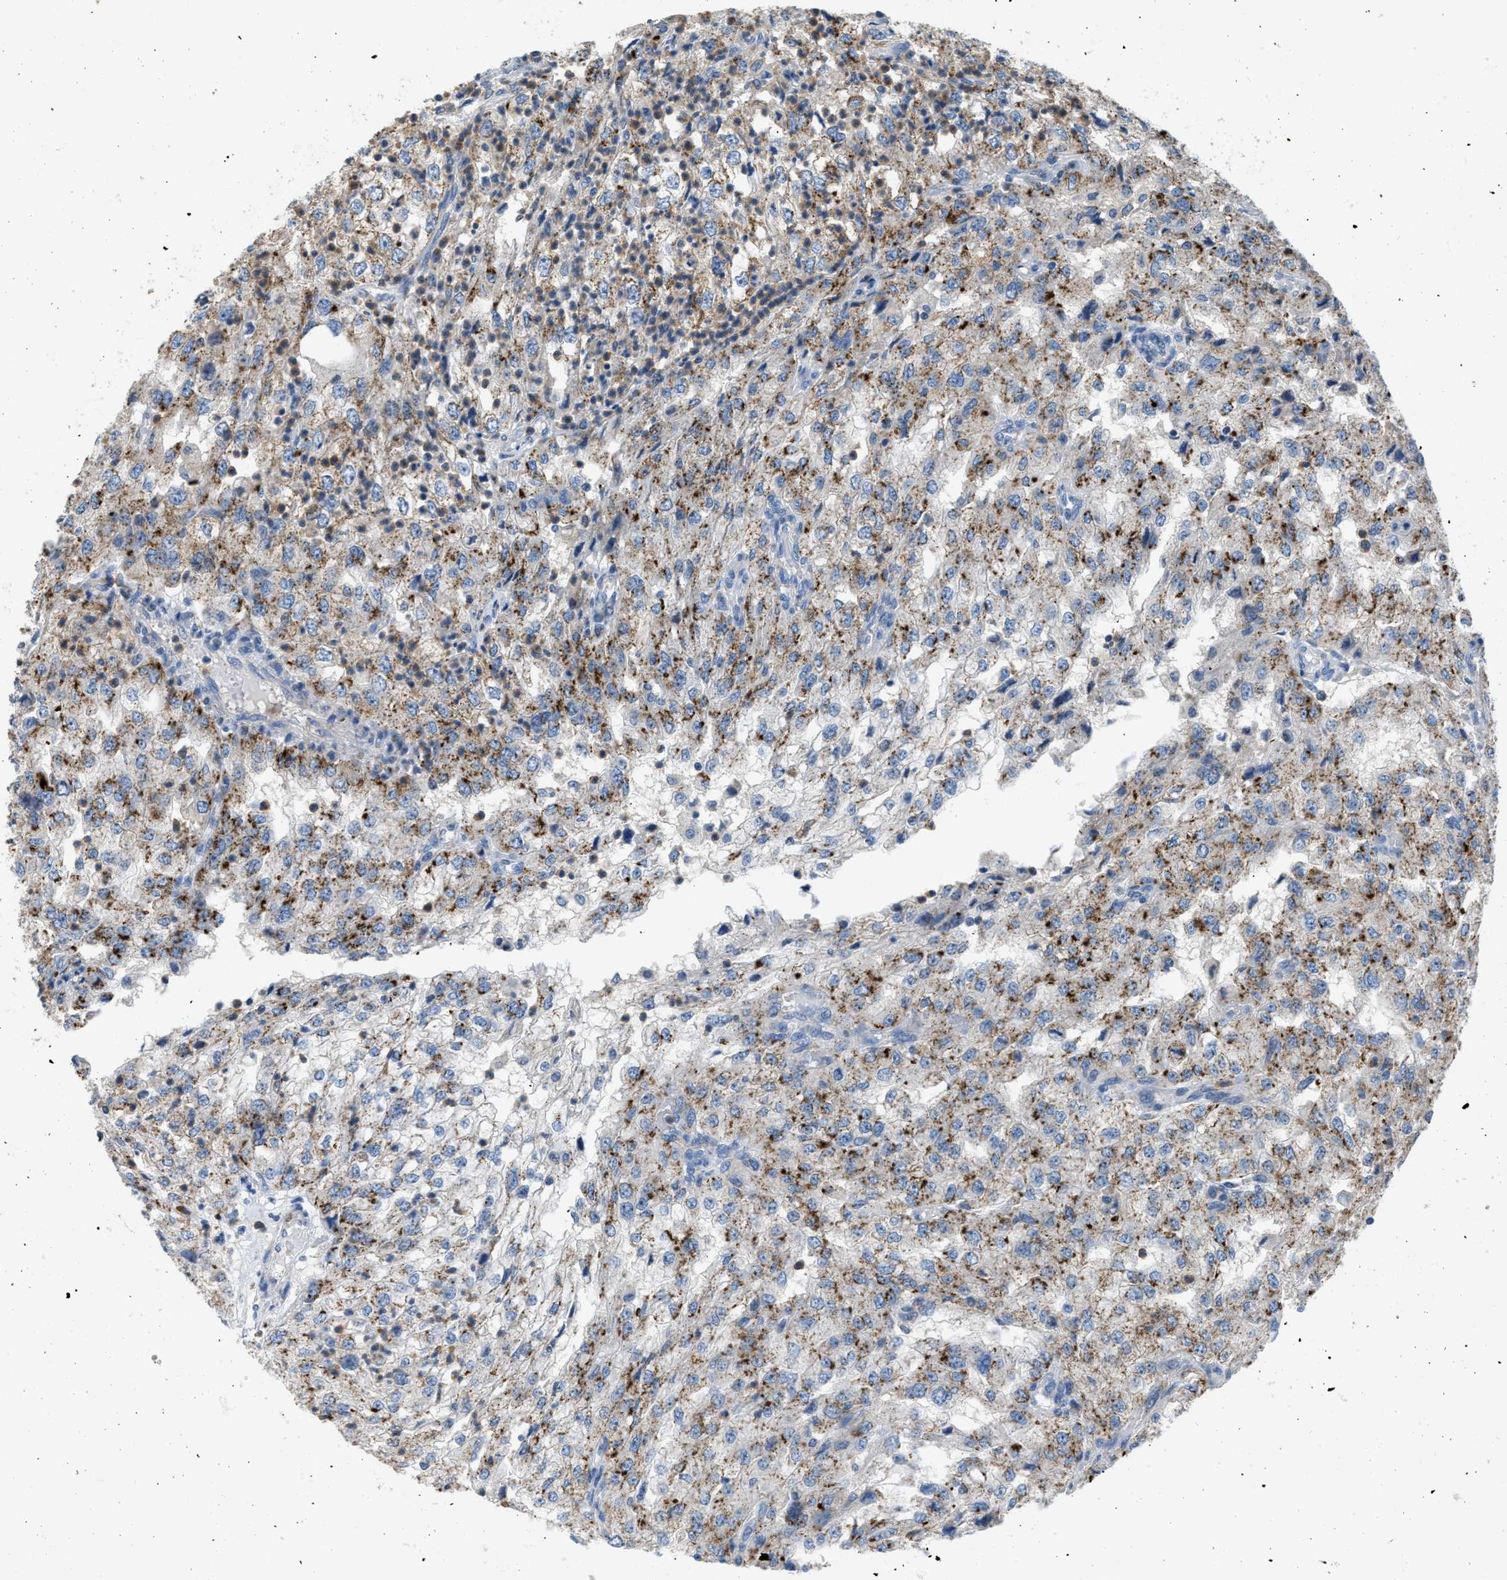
{"staining": {"intensity": "moderate", "quantity": "25%-75%", "location": "cytoplasmic/membranous"}, "tissue": "renal cancer", "cell_type": "Tumor cells", "image_type": "cancer", "snomed": [{"axis": "morphology", "description": "Adenocarcinoma, NOS"}, {"axis": "topography", "description": "Kidney"}], "caption": "Brown immunohistochemical staining in human renal cancer reveals moderate cytoplasmic/membranous positivity in approximately 25%-75% of tumor cells.", "gene": "TOMM34", "patient": {"sex": "female", "age": 54}}